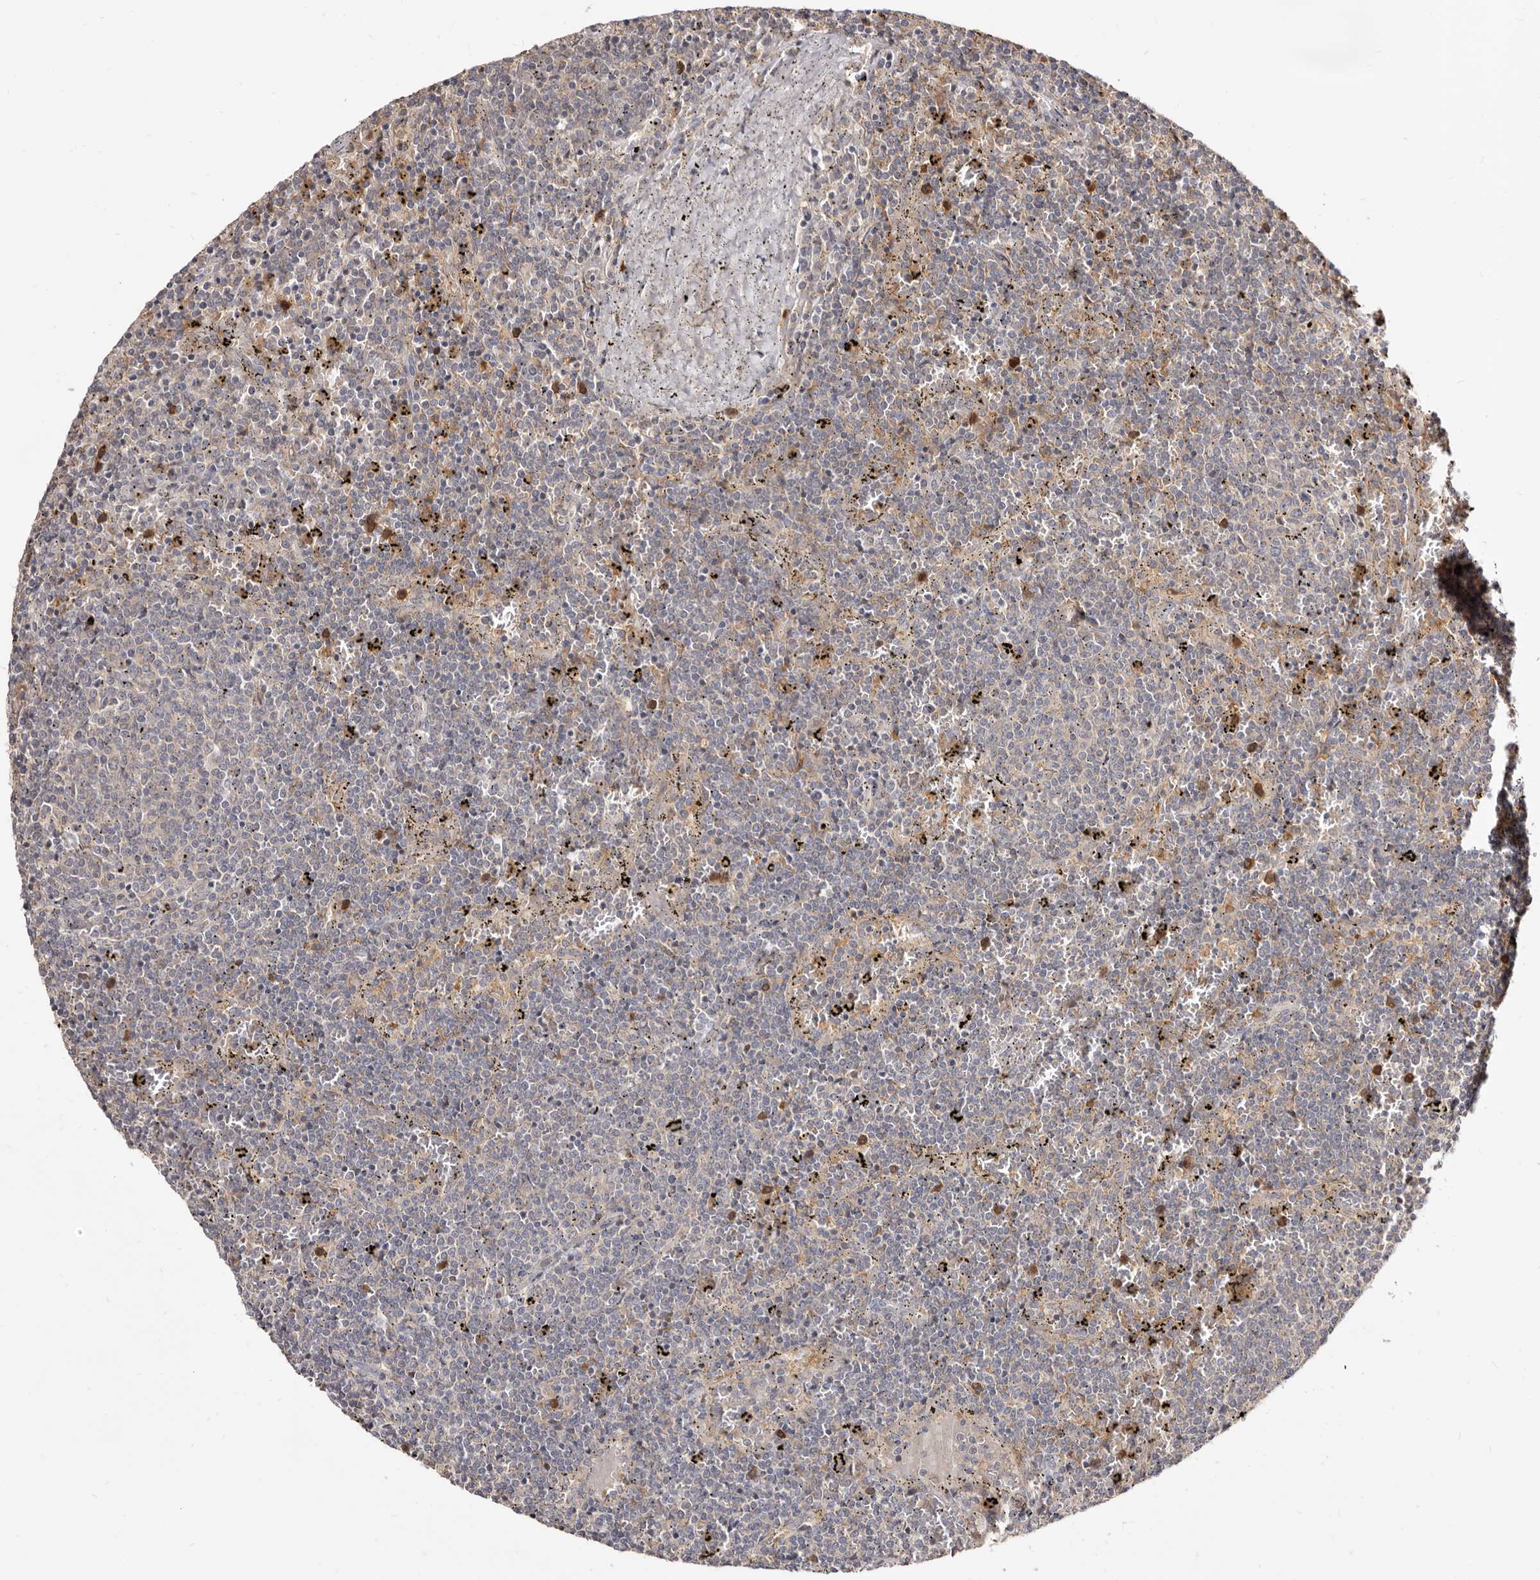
{"staining": {"intensity": "negative", "quantity": "none", "location": "none"}, "tissue": "lymphoma", "cell_type": "Tumor cells", "image_type": "cancer", "snomed": [{"axis": "morphology", "description": "Malignant lymphoma, non-Hodgkin's type, Low grade"}, {"axis": "topography", "description": "Spleen"}], "caption": "DAB immunohistochemical staining of malignant lymphoma, non-Hodgkin's type (low-grade) demonstrates no significant expression in tumor cells. Brightfield microscopy of immunohistochemistry (IHC) stained with DAB (3,3'-diaminobenzidine) (brown) and hematoxylin (blue), captured at high magnification.", "gene": "TC2N", "patient": {"sex": "female", "age": 50}}